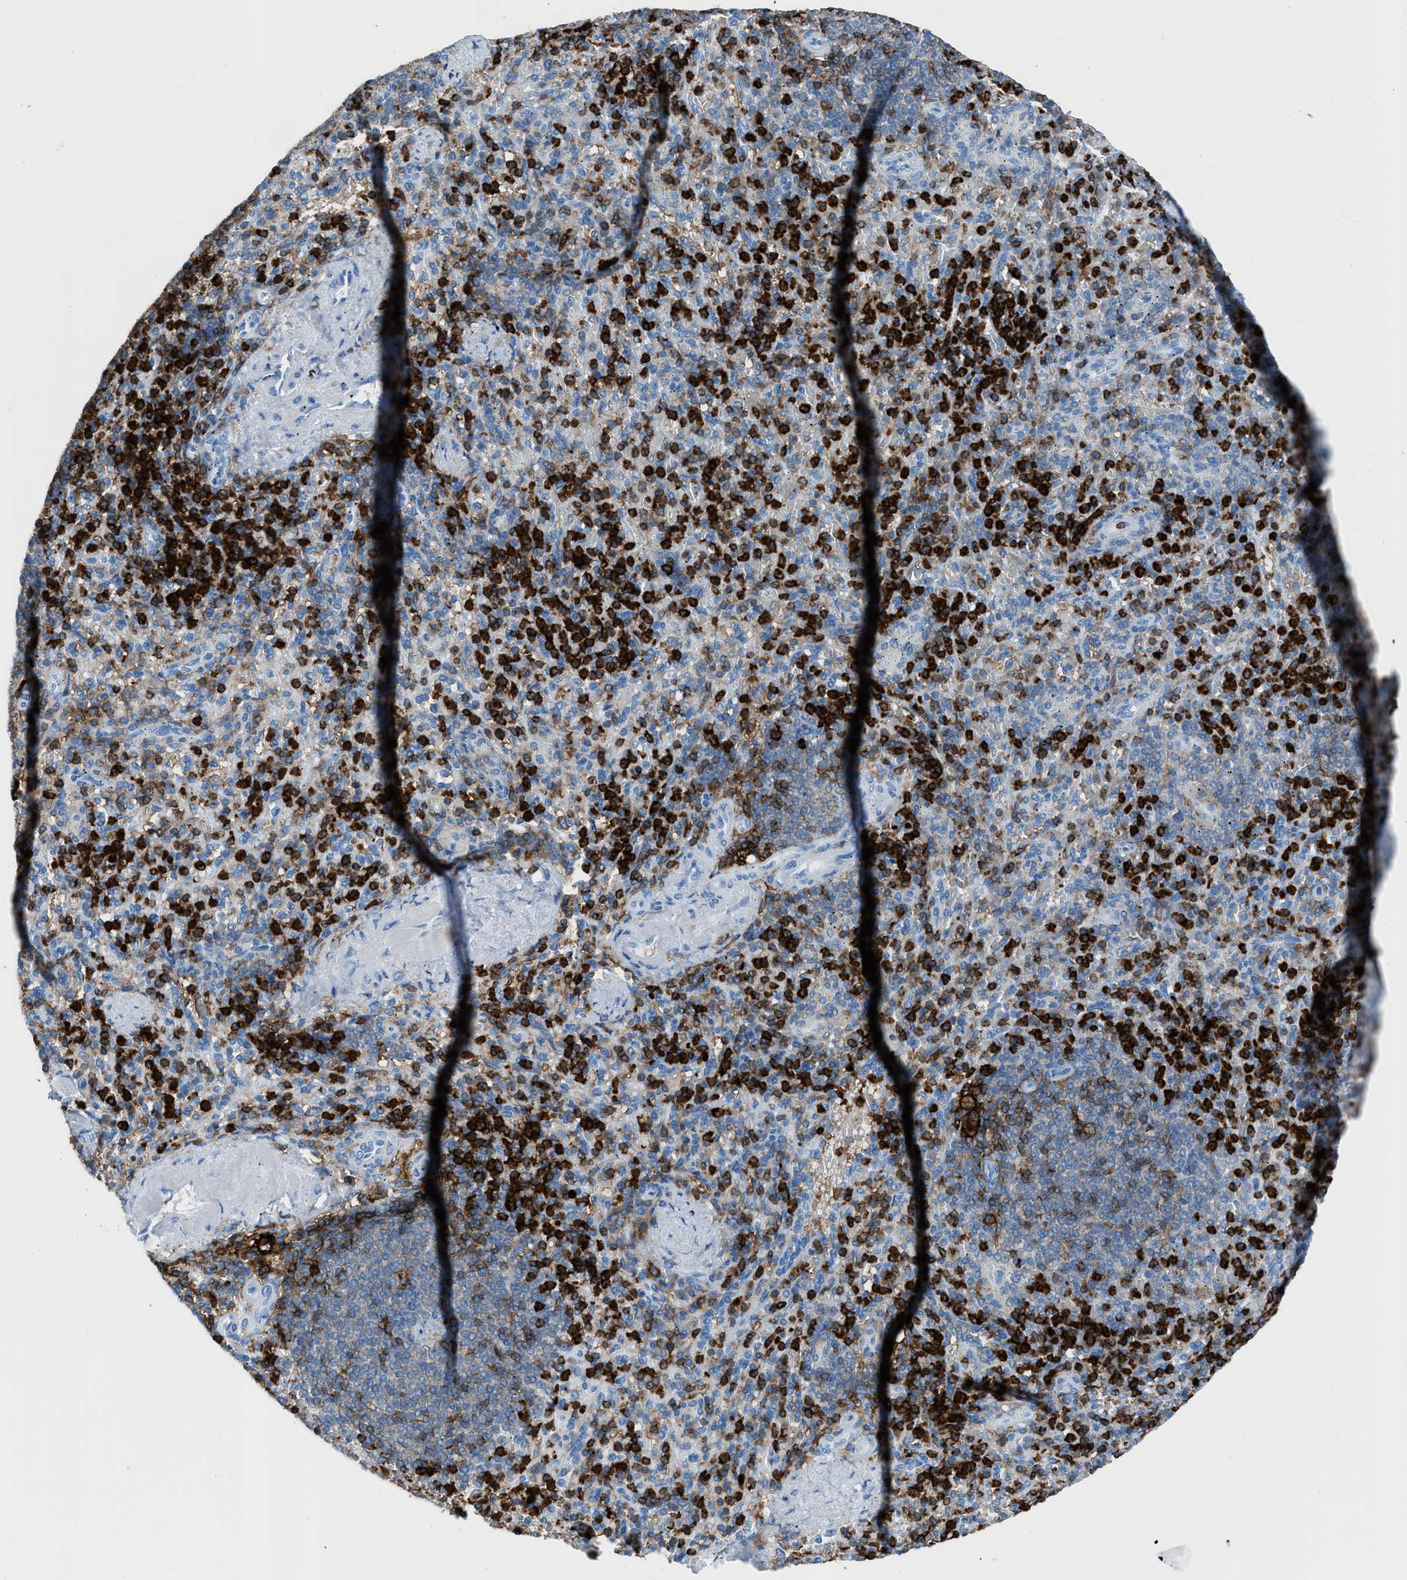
{"staining": {"intensity": "strong", "quantity": "25%-75%", "location": "cytoplasmic/membranous"}, "tissue": "spleen", "cell_type": "Cells in red pulp", "image_type": "normal", "snomed": [{"axis": "morphology", "description": "Normal tissue, NOS"}, {"axis": "topography", "description": "Spleen"}], "caption": "Immunohistochemistry (IHC) micrograph of unremarkable human spleen stained for a protein (brown), which exhibits high levels of strong cytoplasmic/membranous expression in about 25%-75% of cells in red pulp.", "gene": "ITGB2", "patient": {"sex": "female", "age": 74}}